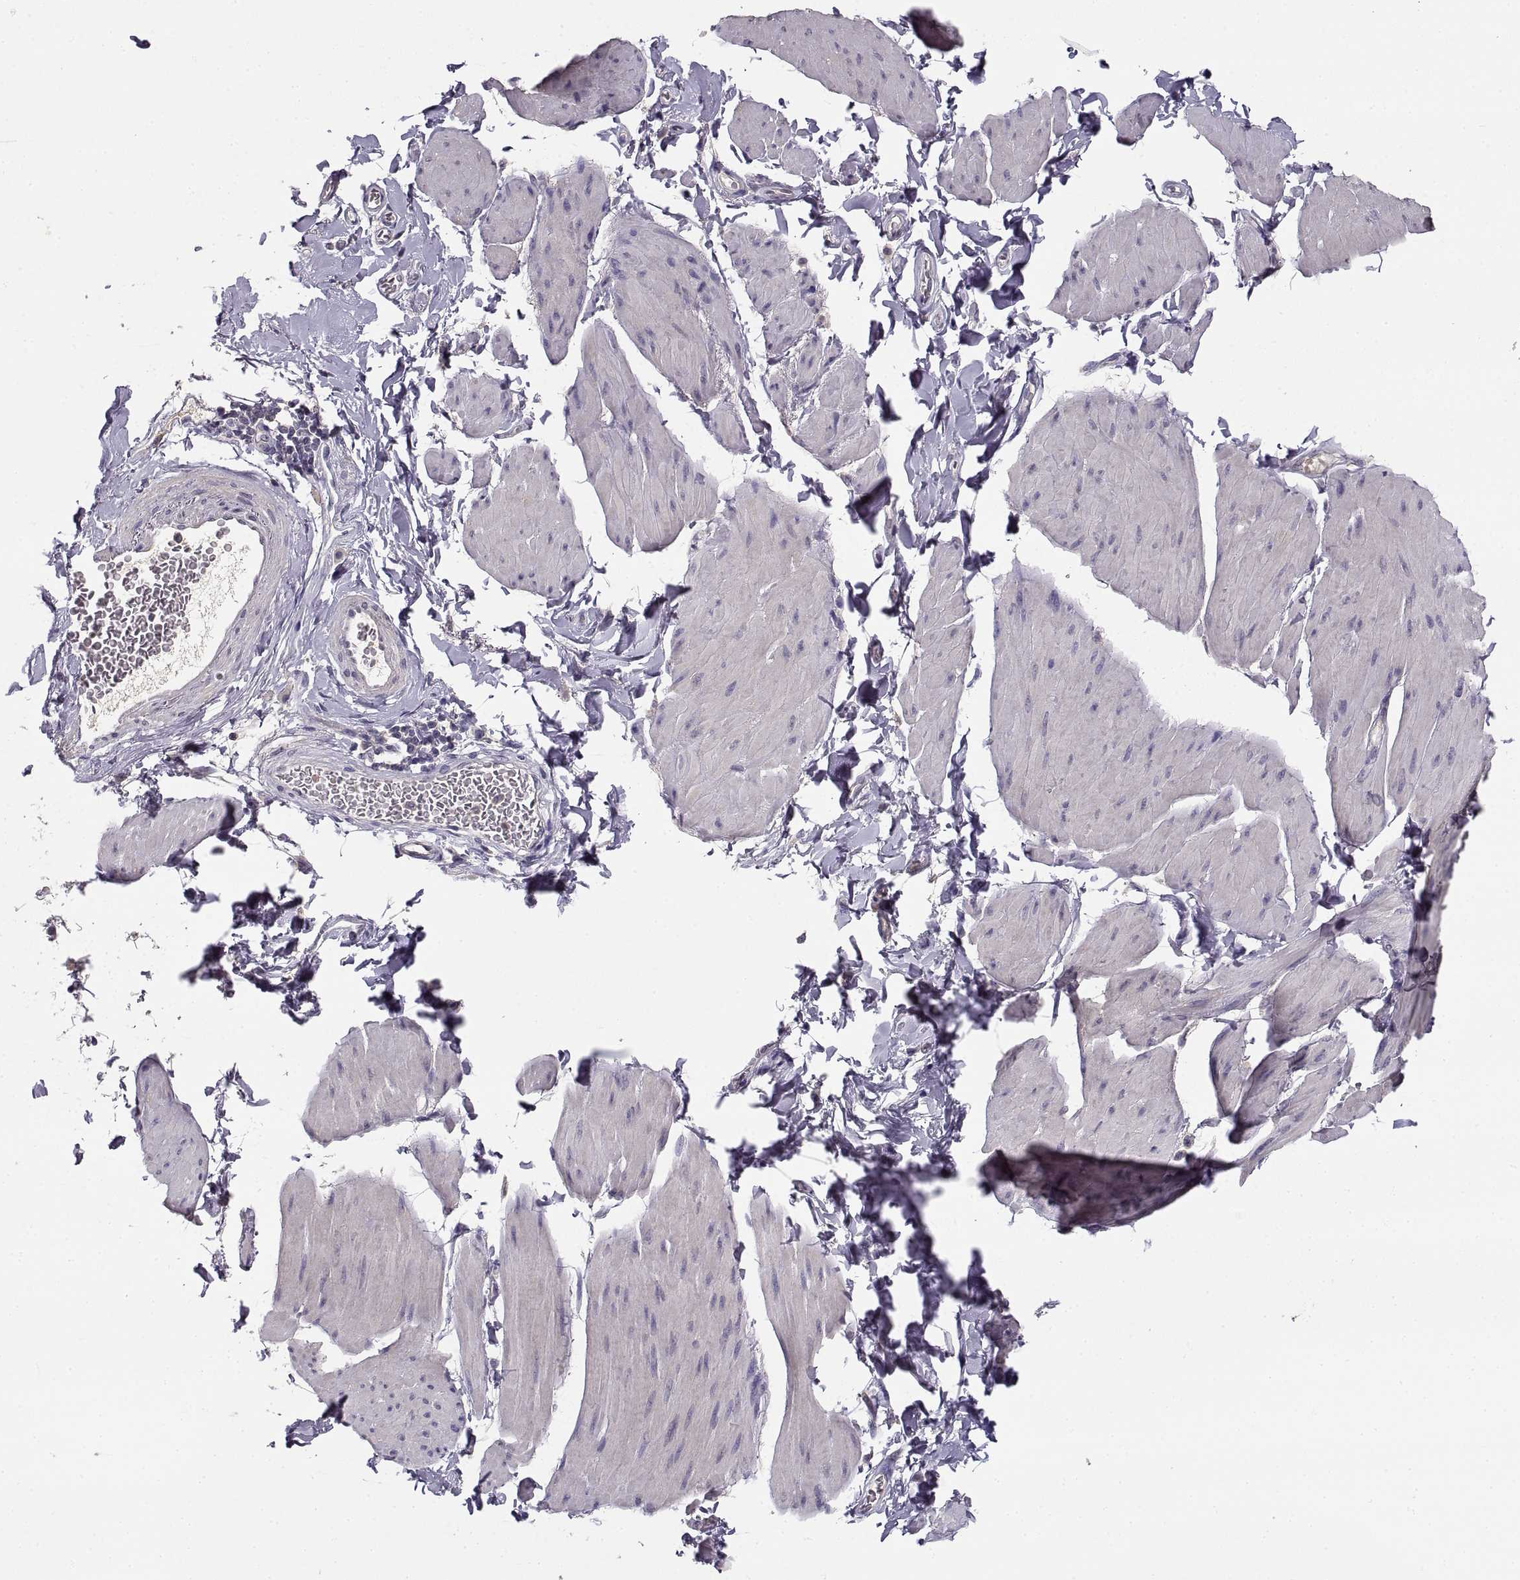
{"staining": {"intensity": "negative", "quantity": "none", "location": "none"}, "tissue": "smooth muscle", "cell_type": "Smooth muscle cells", "image_type": "normal", "snomed": [{"axis": "morphology", "description": "Normal tissue, NOS"}, {"axis": "topography", "description": "Adipose tissue"}, {"axis": "topography", "description": "Smooth muscle"}, {"axis": "topography", "description": "Peripheral nerve tissue"}], "caption": "The IHC image has no significant positivity in smooth muscle cells of smooth muscle.", "gene": "NMNAT2", "patient": {"sex": "male", "age": 83}}